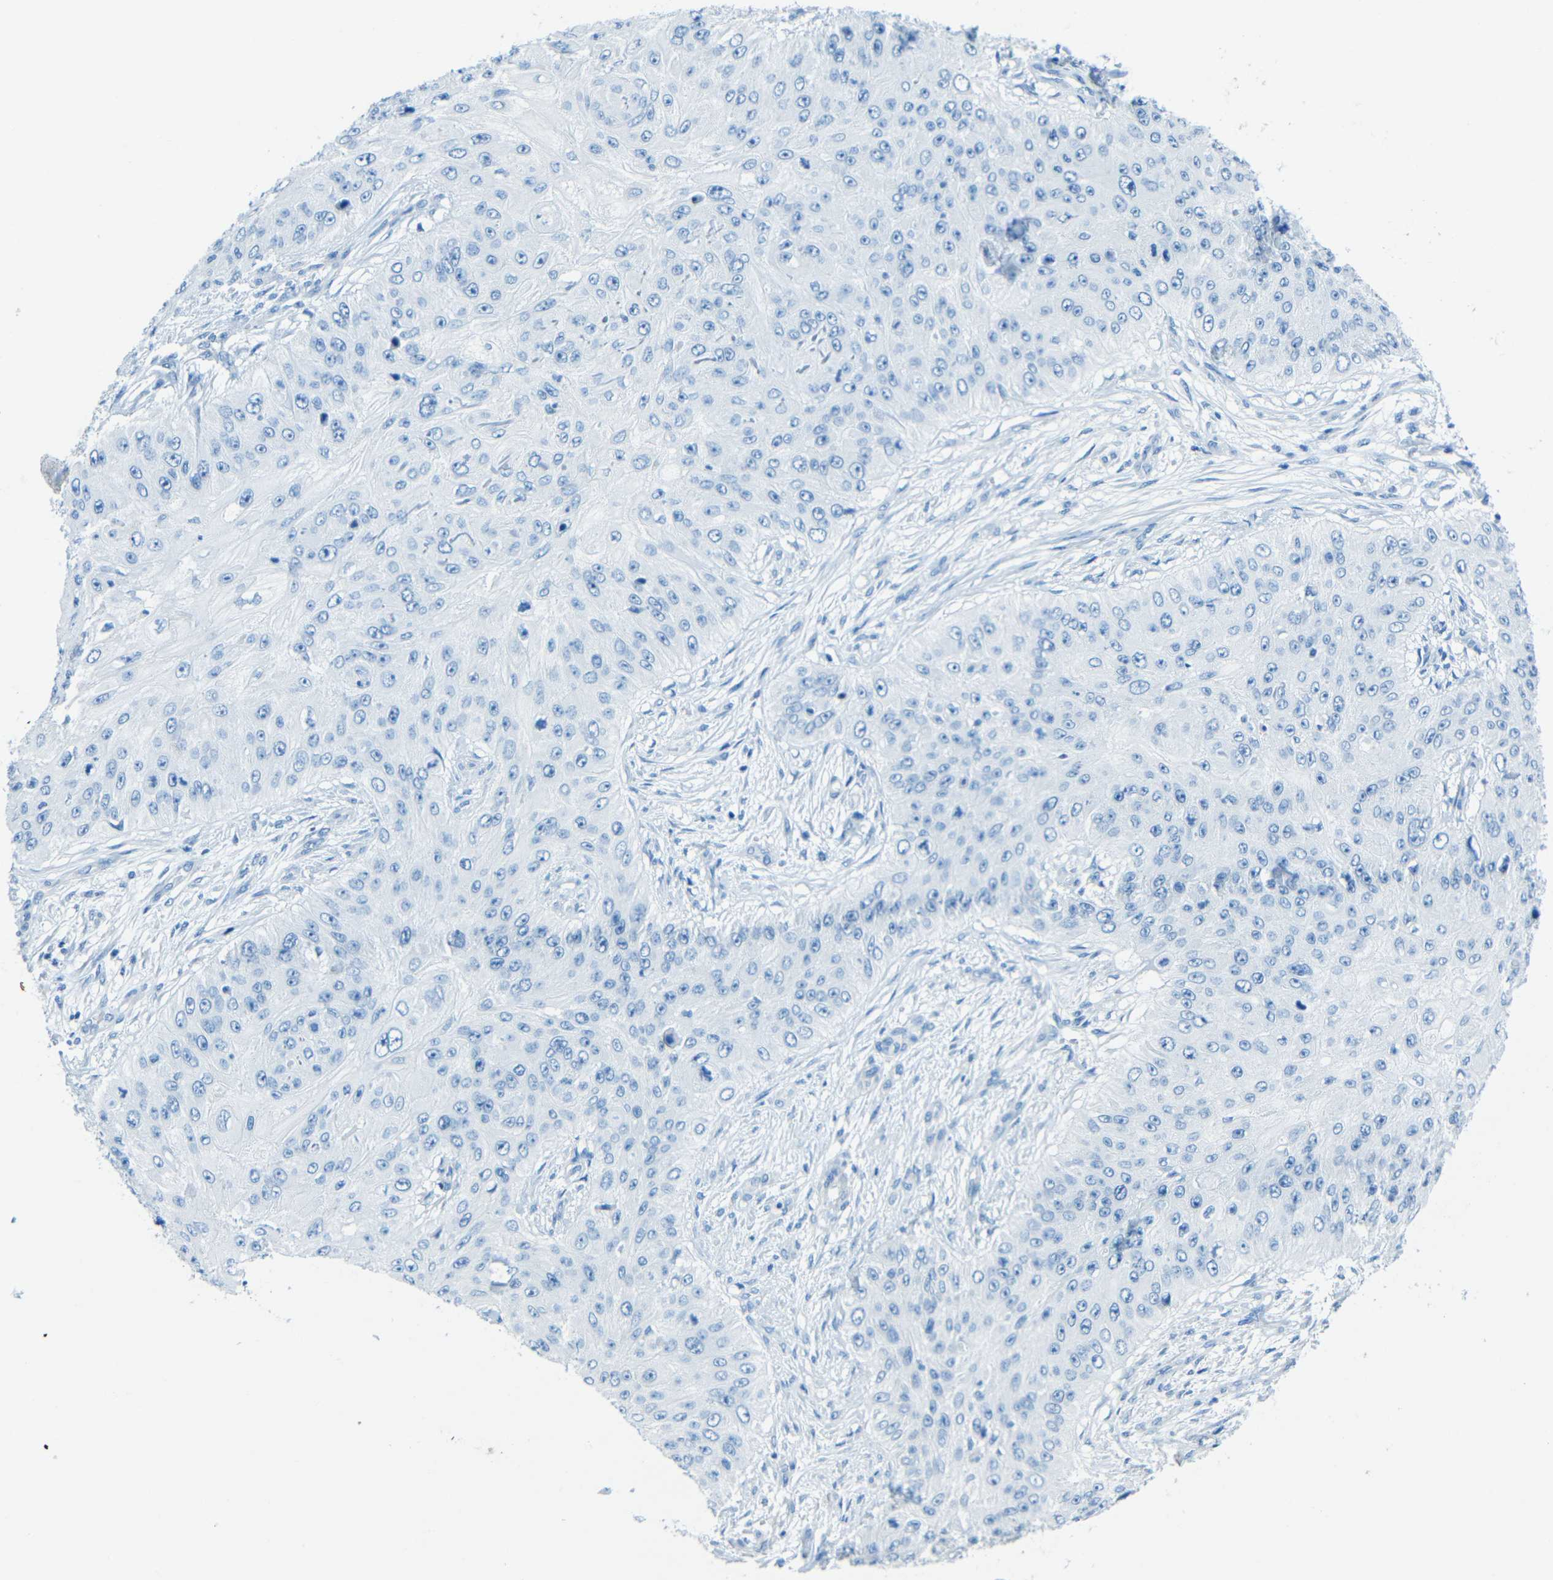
{"staining": {"intensity": "negative", "quantity": "none", "location": "none"}, "tissue": "skin cancer", "cell_type": "Tumor cells", "image_type": "cancer", "snomed": [{"axis": "morphology", "description": "Squamous cell carcinoma, NOS"}, {"axis": "topography", "description": "Skin"}], "caption": "Immunohistochemical staining of skin cancer reveals no significant staining in tumor cells.", "gene": "TUBB4B", "patient": {"sex": "female", "age": 80}}